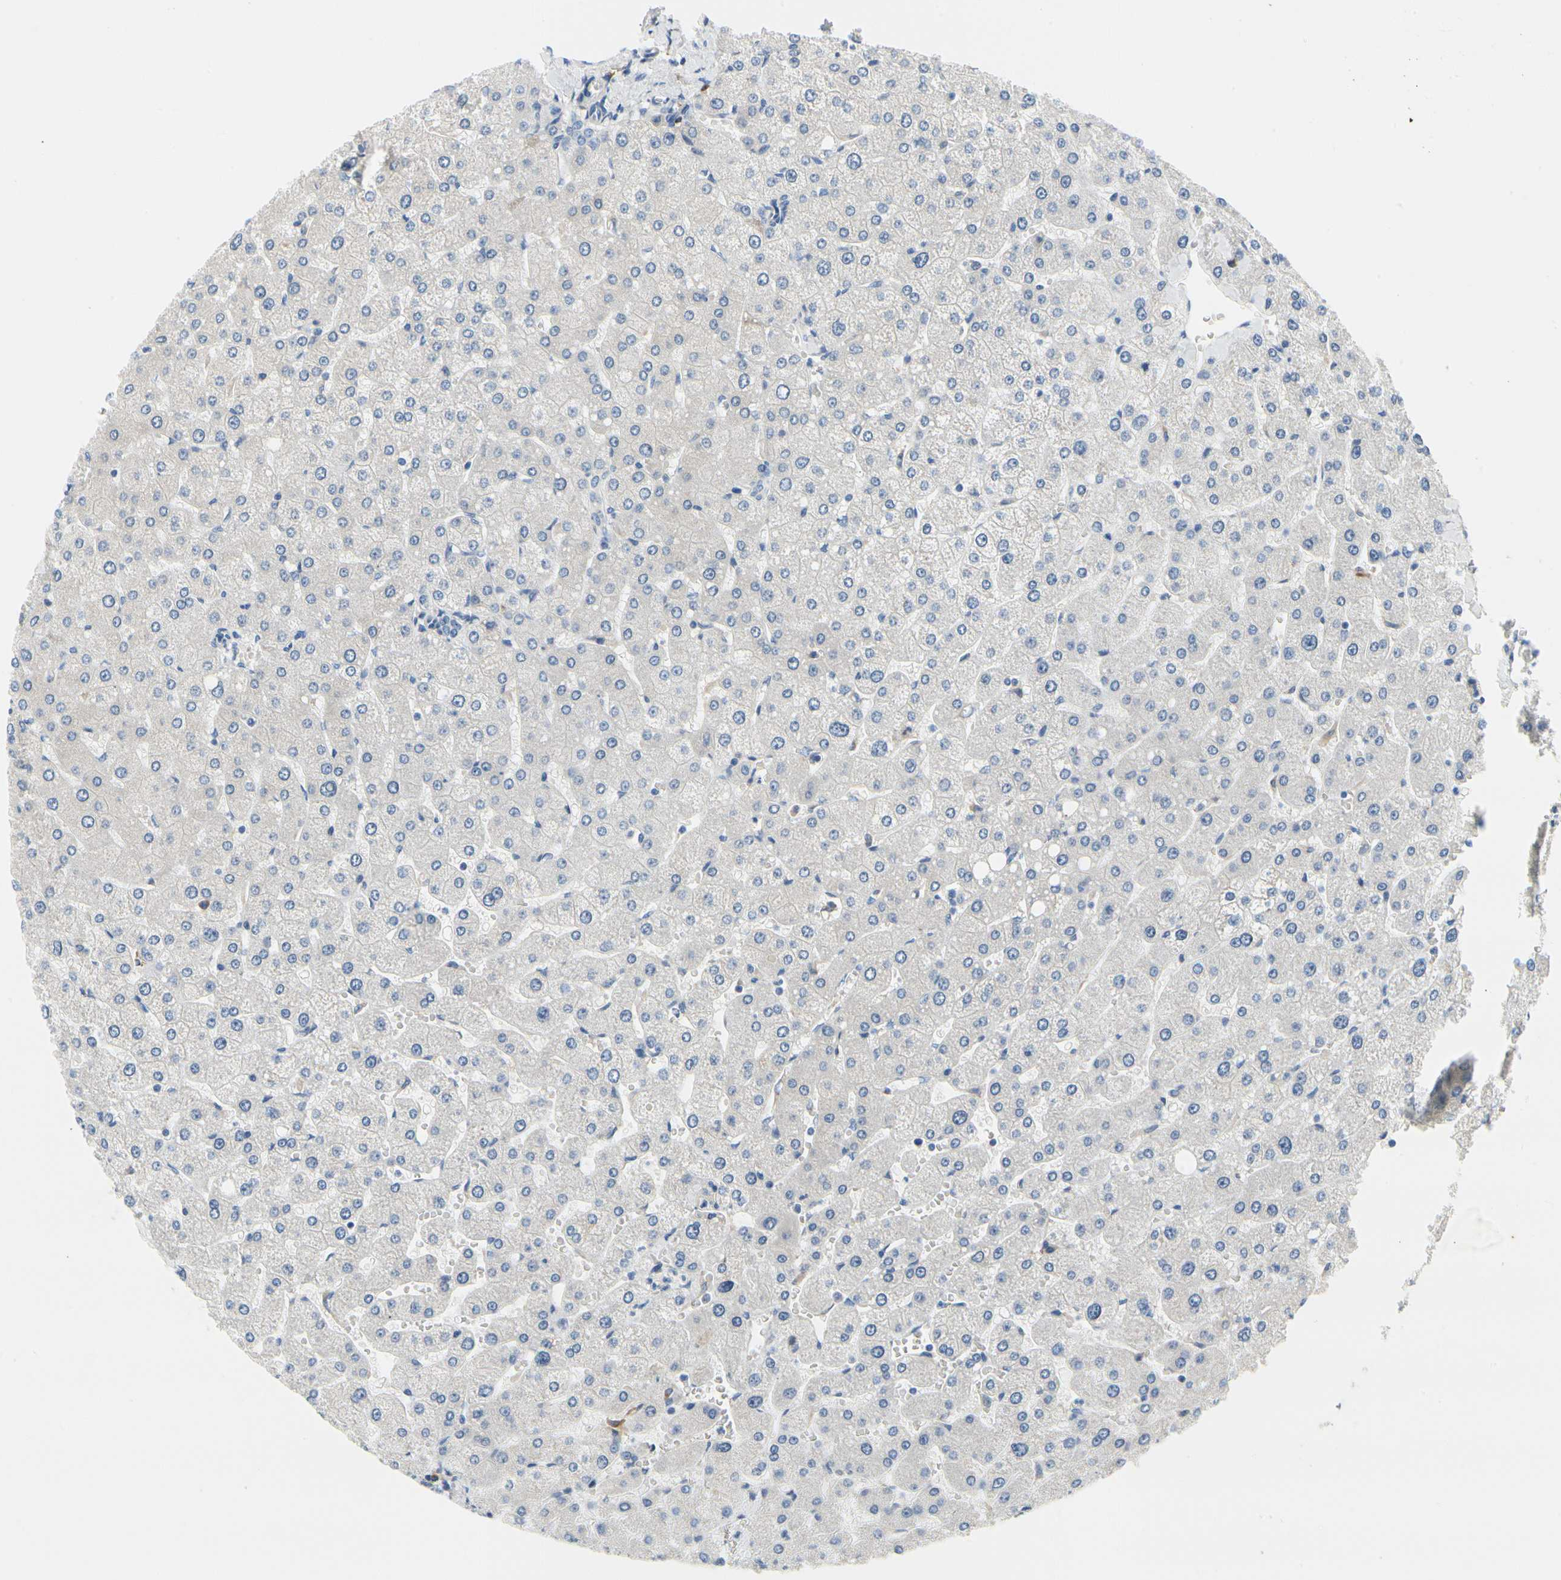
{"staining": {"intensity": "negative", "quantity": "none", "location": "none"}, "tissue": "liver", "cell_type": "Cholangiocytes", "image_type": "normal", "snomed": [{"axis": "morphology", "description": "Normal tissue, NOS"}, {"axis": "topography", "description": "Liver"}], "caption": "Immunohistochemical staining of benign human liver demonstrates no significant positivity in cholangiocytes. (DAB (3,3'-diaminobenzidine) IHC, high magnification).", "gene": "STXBP1", "patient": {"sex": "male", "age": 55}}